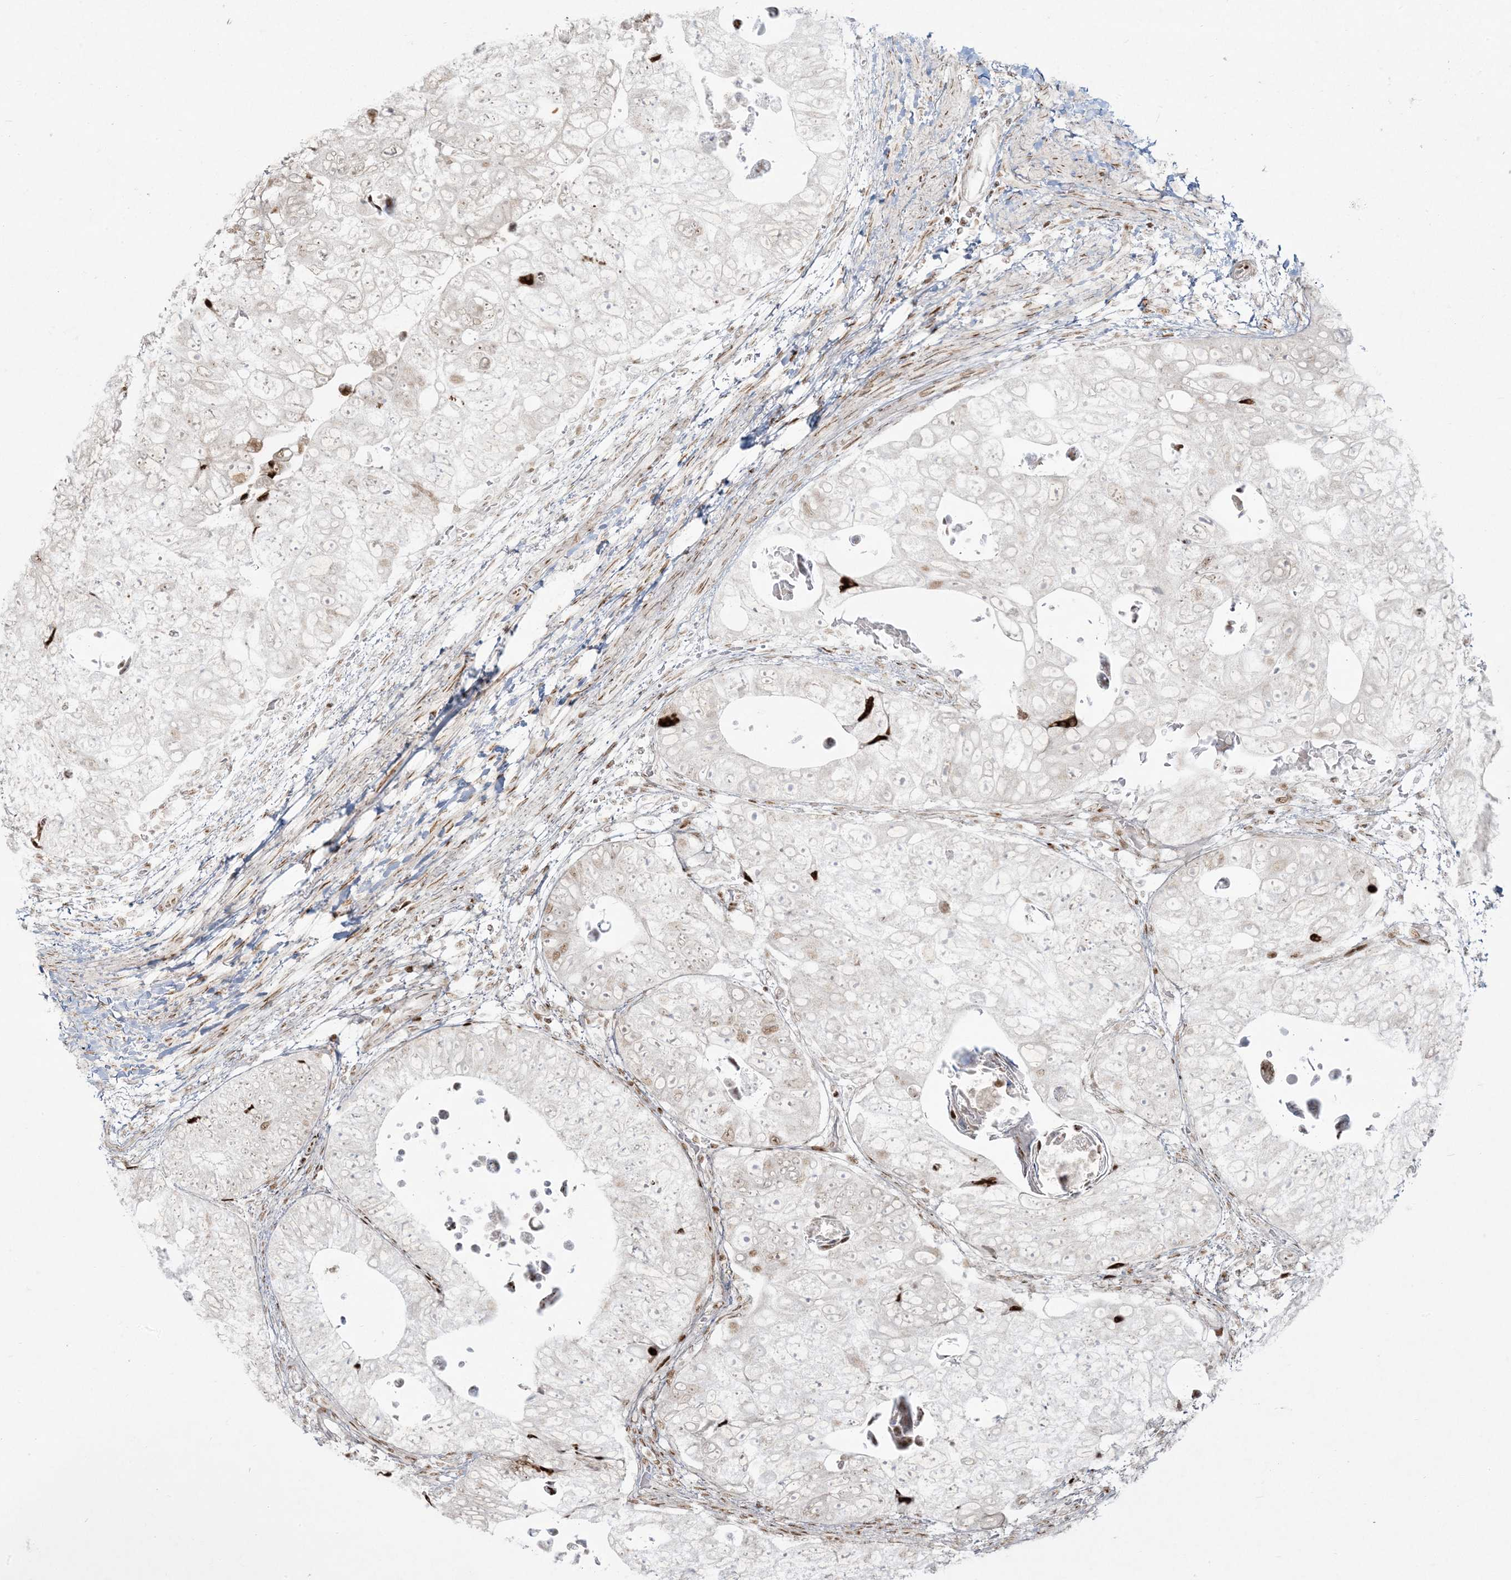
{"staining": {"intensity": "strong", "quantity": "<25%", "location": "nuclear"}, "tissue": "colorectal cancer", "cell_type": "Tumor cells", "image_type": "cancer", "snomed": [{"axis": "morphology", "description": "Adenocarcinoma, NOS"}, {"axis": "topography", "description": "Rectum"}], "caption": "The micrograph exhibits immunohistochemical staining of colorectal cancer. There is strong nuclear positivity is appreciated in about <25% of tumor cells.", "gene": "RBM10", "patient": {"sex": "male", "age": 59}}